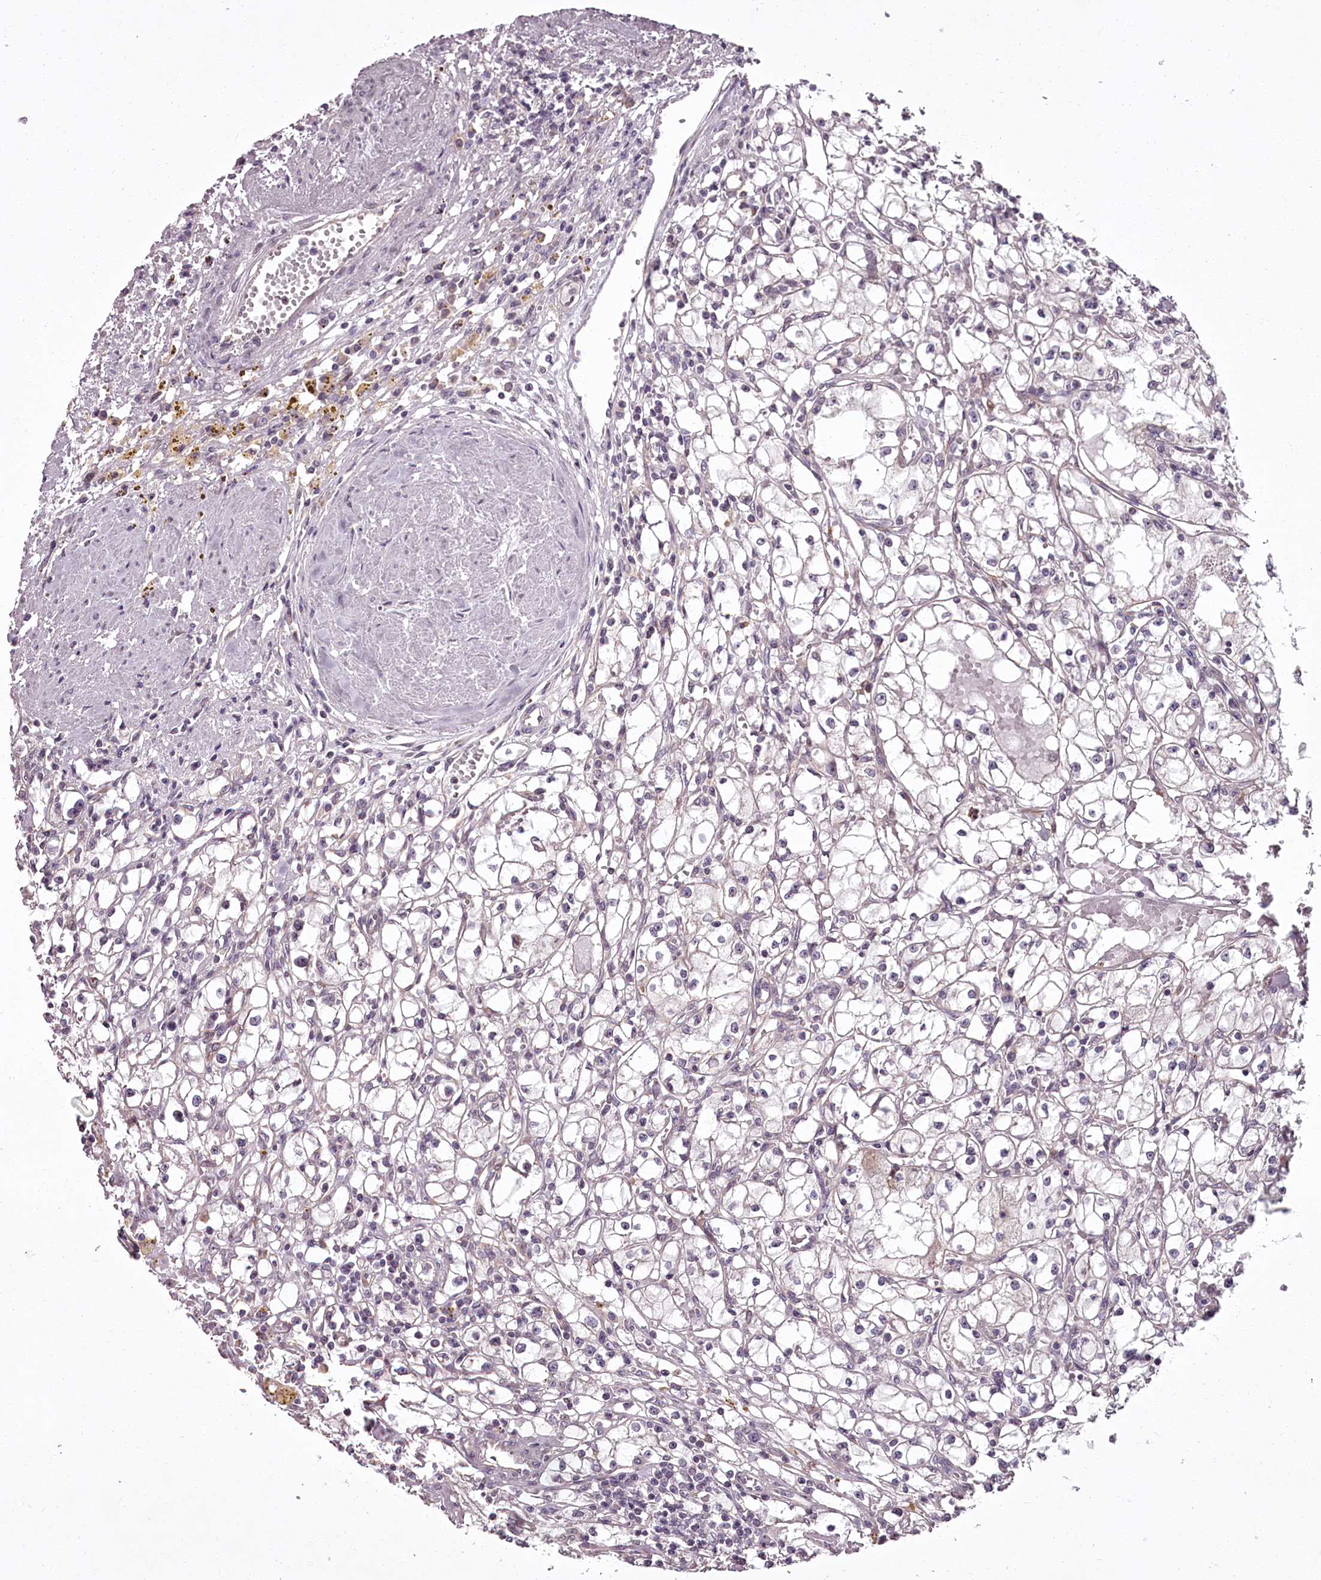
{"staining": {"intensity": "negative", "quantity": "none", "location": "none"}, "tissue": "renal cancer", "cell_type": "Tumor cells", "image_type": "cancer", "snomed": [{"axis": "morphology", "description": "Adenocarcinoma, NOS"}, {"axis": "topography", "description": "Kidney"}], "caption": "DAB immunohistochemical staining of renal cancer shows no significant expression in tumor cells. (Brightfield microscopy of DAB immunohistochemistry (IHC) at high magnification).", "gene": "CCDC92", "patient": {"sex": "male", "age": 56}}